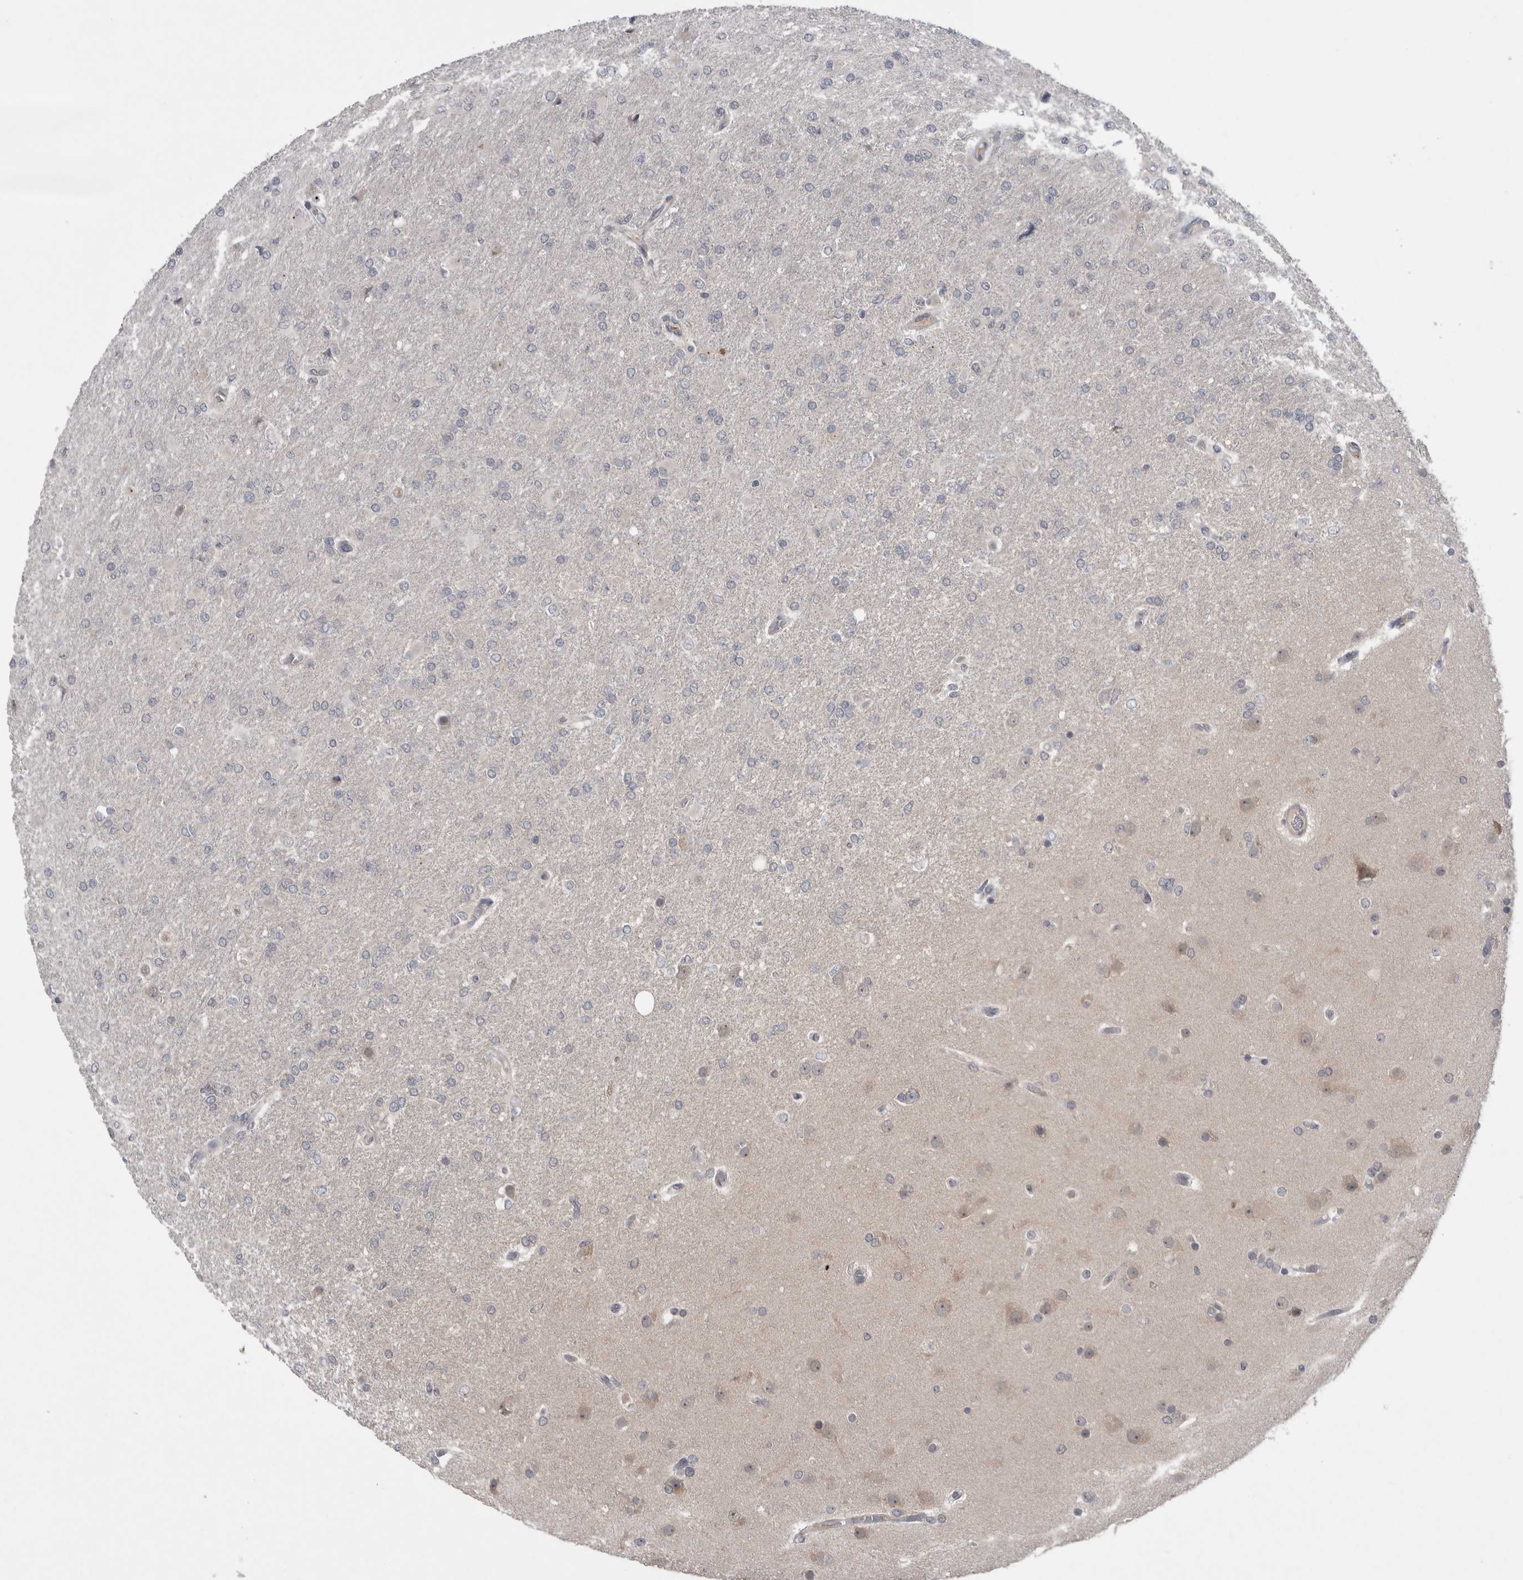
{"staining": {"intensity": "negative", "quantity": "none", "location": "none"}, "tissue": "glioma", "cell_type": "Tumor cells", "image_type": "cancer", "snomed": [{"axis": "morphology", "description": "Glioma, malignant, High grade"}, {"axis": "topography", "description": "Cerebral cortex"}], "caption": "Histopathology image shows no significant protein expression in tumor cells of high-grade glioma (malignant). (Stains: DAB (3,3'-diaminobenzidine) IHC with hematoxylin counter stain, Microscopy: brightfield microscopy at high magnification).", "gene": "CUL2", "patient": {"sex": "female", "age": 36}}